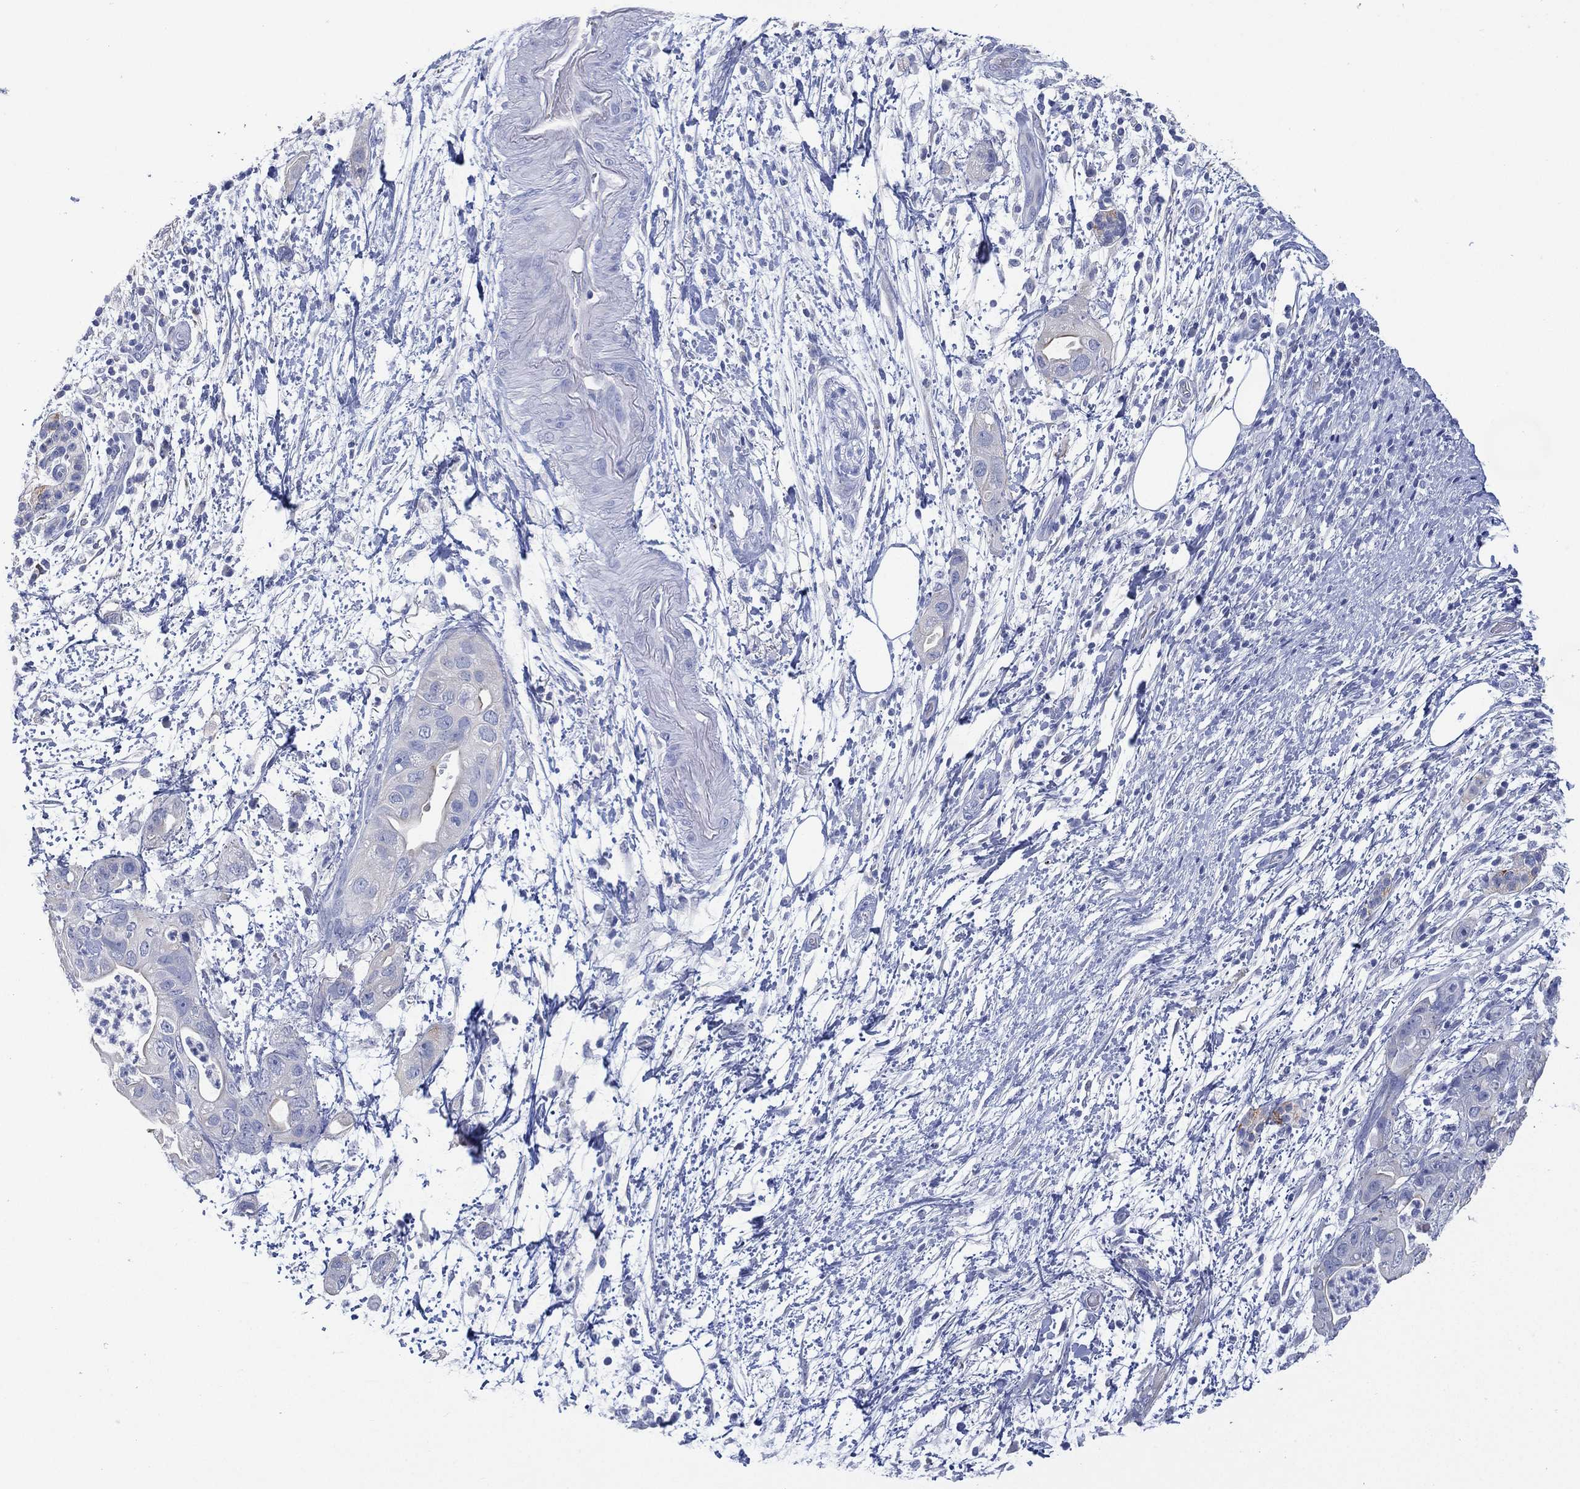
{"staining": {"intensity": "negative", "quantity": "none", "location": "none"}, "tissue": "pancreatic cancer", "cell_type": "Tumor cells", "image_type": "cancer", "snomed": [{"axis": "morphology", "description": "Adenocarcinoma, NOS"}, {"axis": "topography", "description": "Pancreas"}], "caption": "DAB (3,3'-diaminobenzidine) immunohistochemical staining of adenocarcinoma (pancreatic) demonstrates no significant positivity in tumor cells.", "gene": "FMO1", "patient": {"sex": "female", "age": 72}}